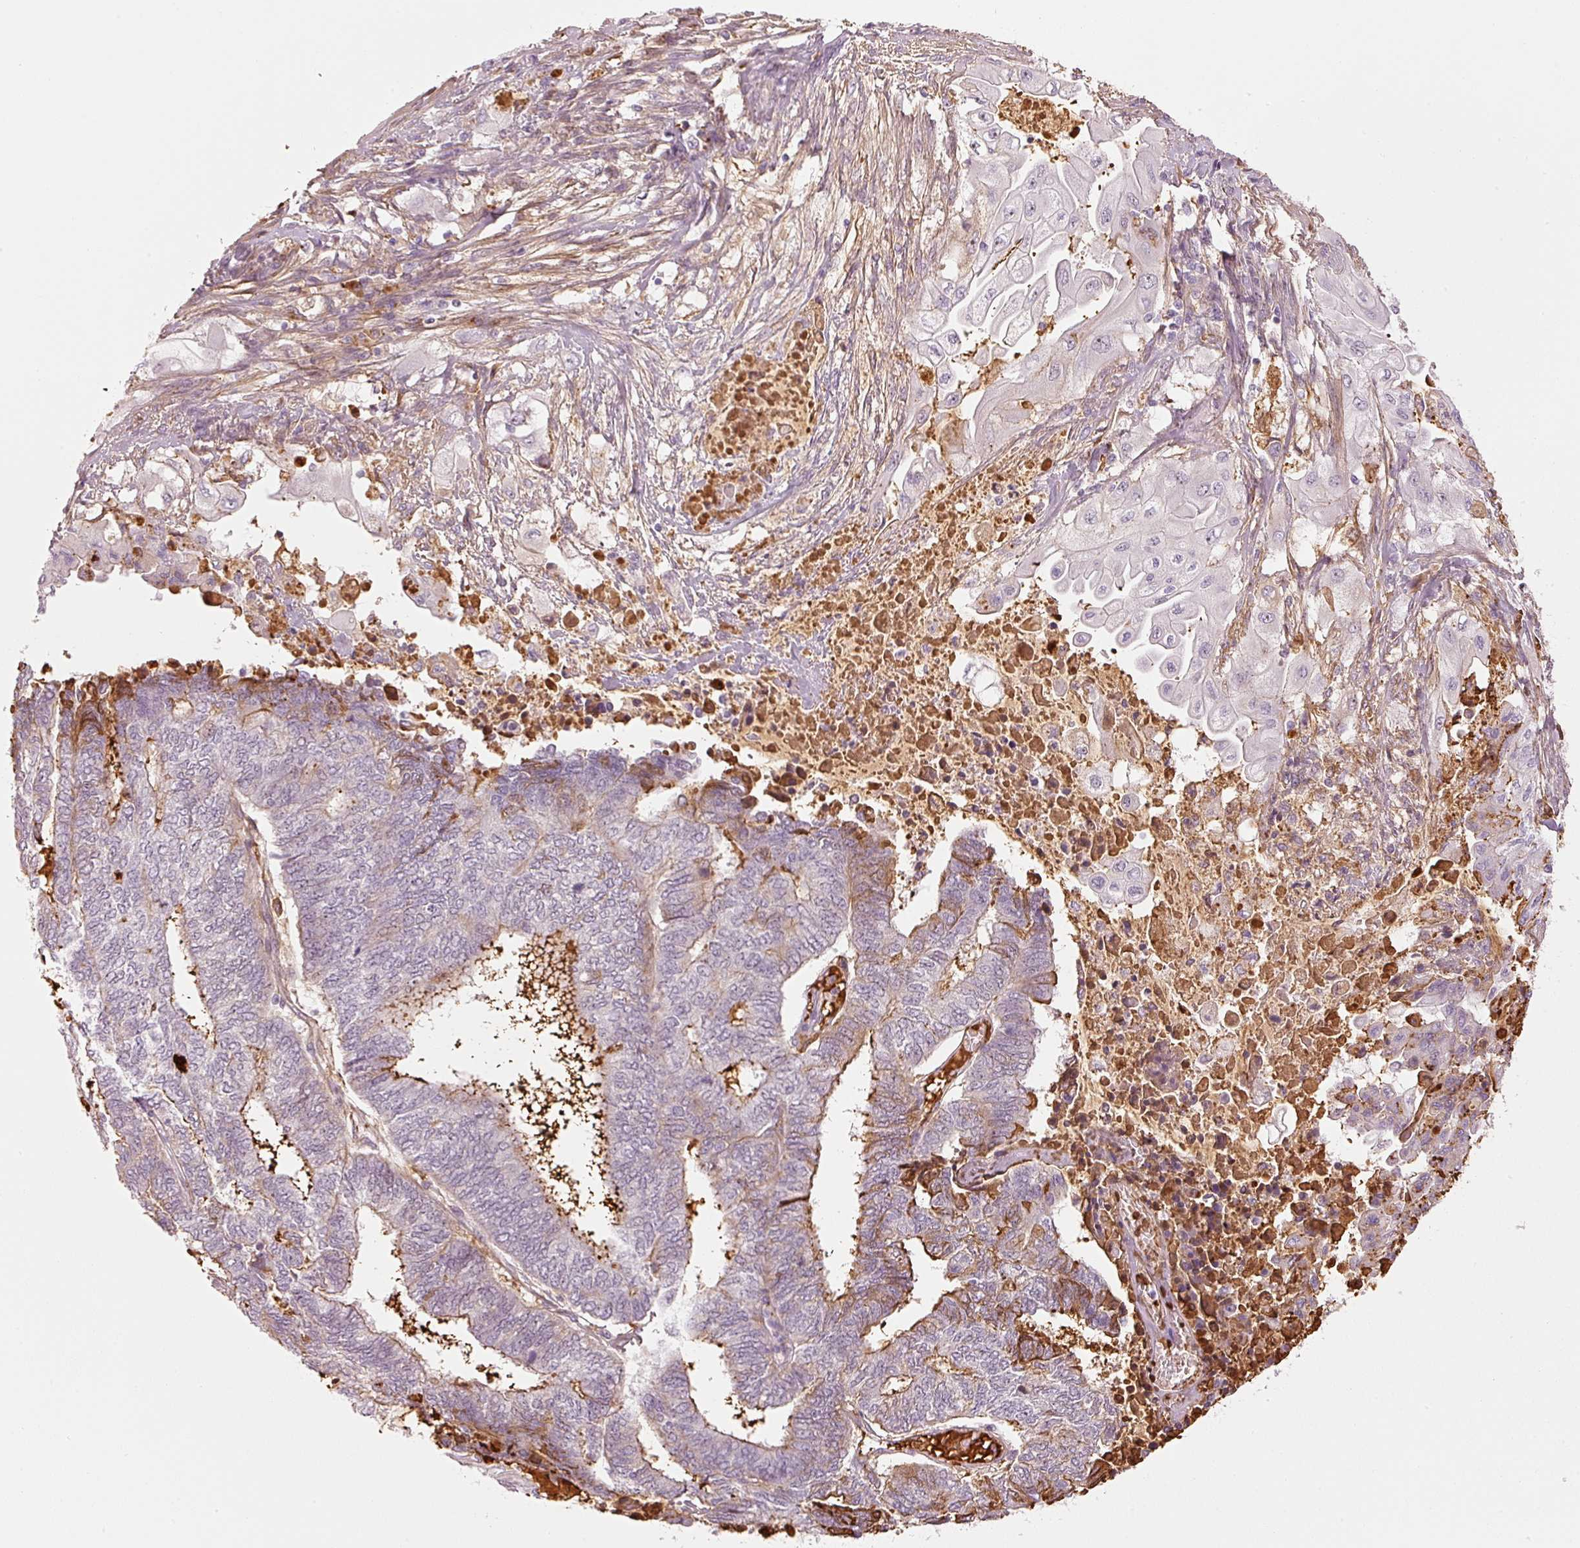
{"staining": {"intensity": "moderate", "quantity": "<25%", "location": "cytoplasmic/membranous"}, "tissue": "endometrial cancer", "cell_type": "Tumor cells", "image_type": "cancer", "snomed": [{"axis": "morphology", "description": "Adenocarcinoma, NOS"}, {"axis": "topography", "description": "Uterus"}, {"axis": "topography", "description": "Endometrium"}], "caption": "High-magnification brightfield microscopy of endometrial cancer stained with DAB (3,3'-diaminobenzidine) (brown) and counterstained with hematoxylin (blue). tumor cells exhibit moderate cytoplasmic/membranous positivity is appreciated in approximately<25% of cells. The staining was performed using DAB, with brown indicating positive protein expression. Nuclei are stained blue with hematoxylin.", "gene": "VCAM1", "patient": {"sex": "female", "age": 70}}